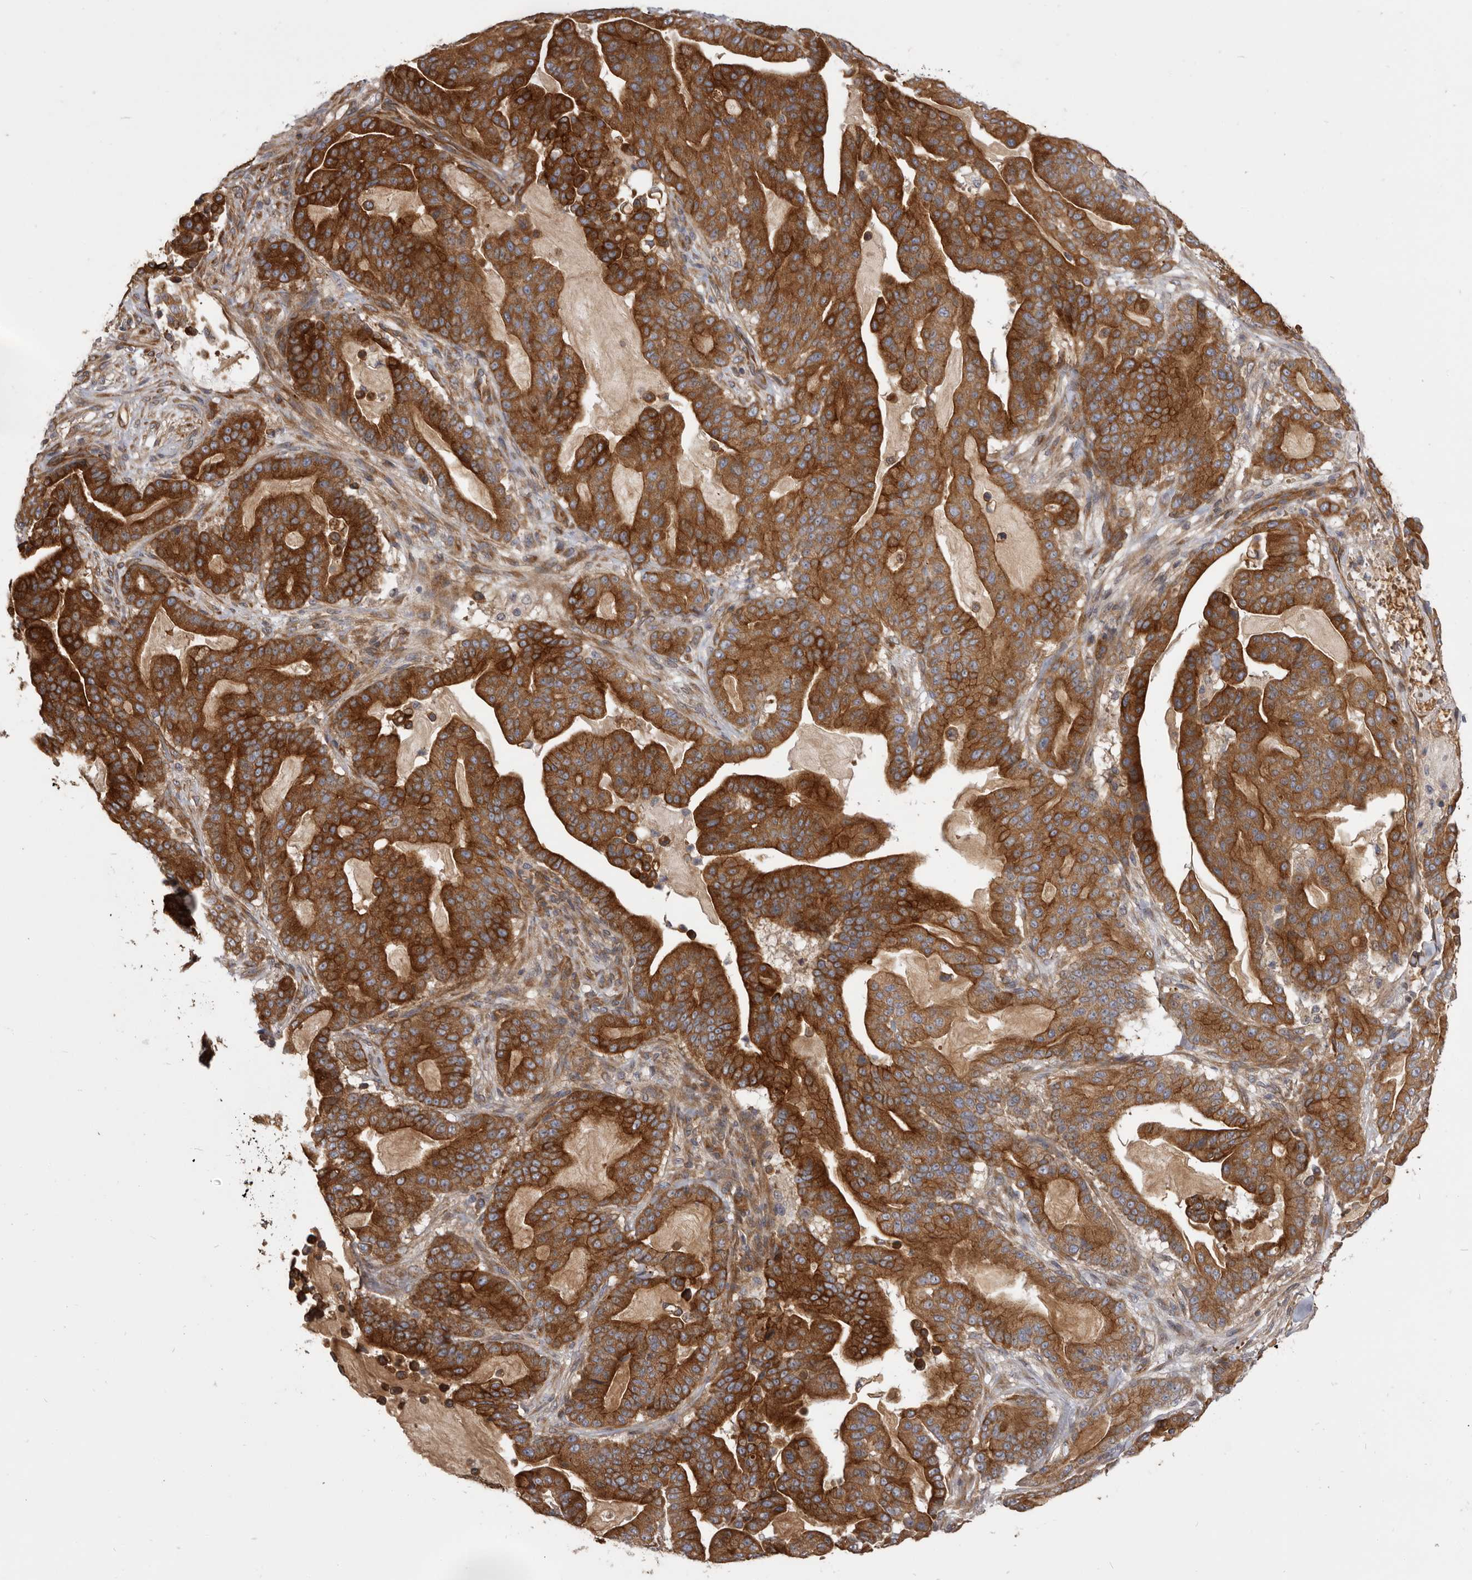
{"staining": {"intensity": "strong", "quantity": ">75%", "location": "cytoplasmic/membranous"}, "tissue": "pancreatic cancer", "cell_type": "Tumor cells", "image_type": "cancer", "snomed": [{"axis": "morphology", "description": "Adenocarcinoma, NOS"}, {"axis": "topography", "description": "Pancreas"}], "caption": "The histopathology image demonstrates staining of adenocarcinoma (pancreatic), revealing strong cytoplasmic/membranous protein expression (brown color) within tumor cells. Ihc stains the protein of interest in brown and the nuclei are stained blue.", "gene": "VPS45", "patient": {"sex": "male", "age": 63}}